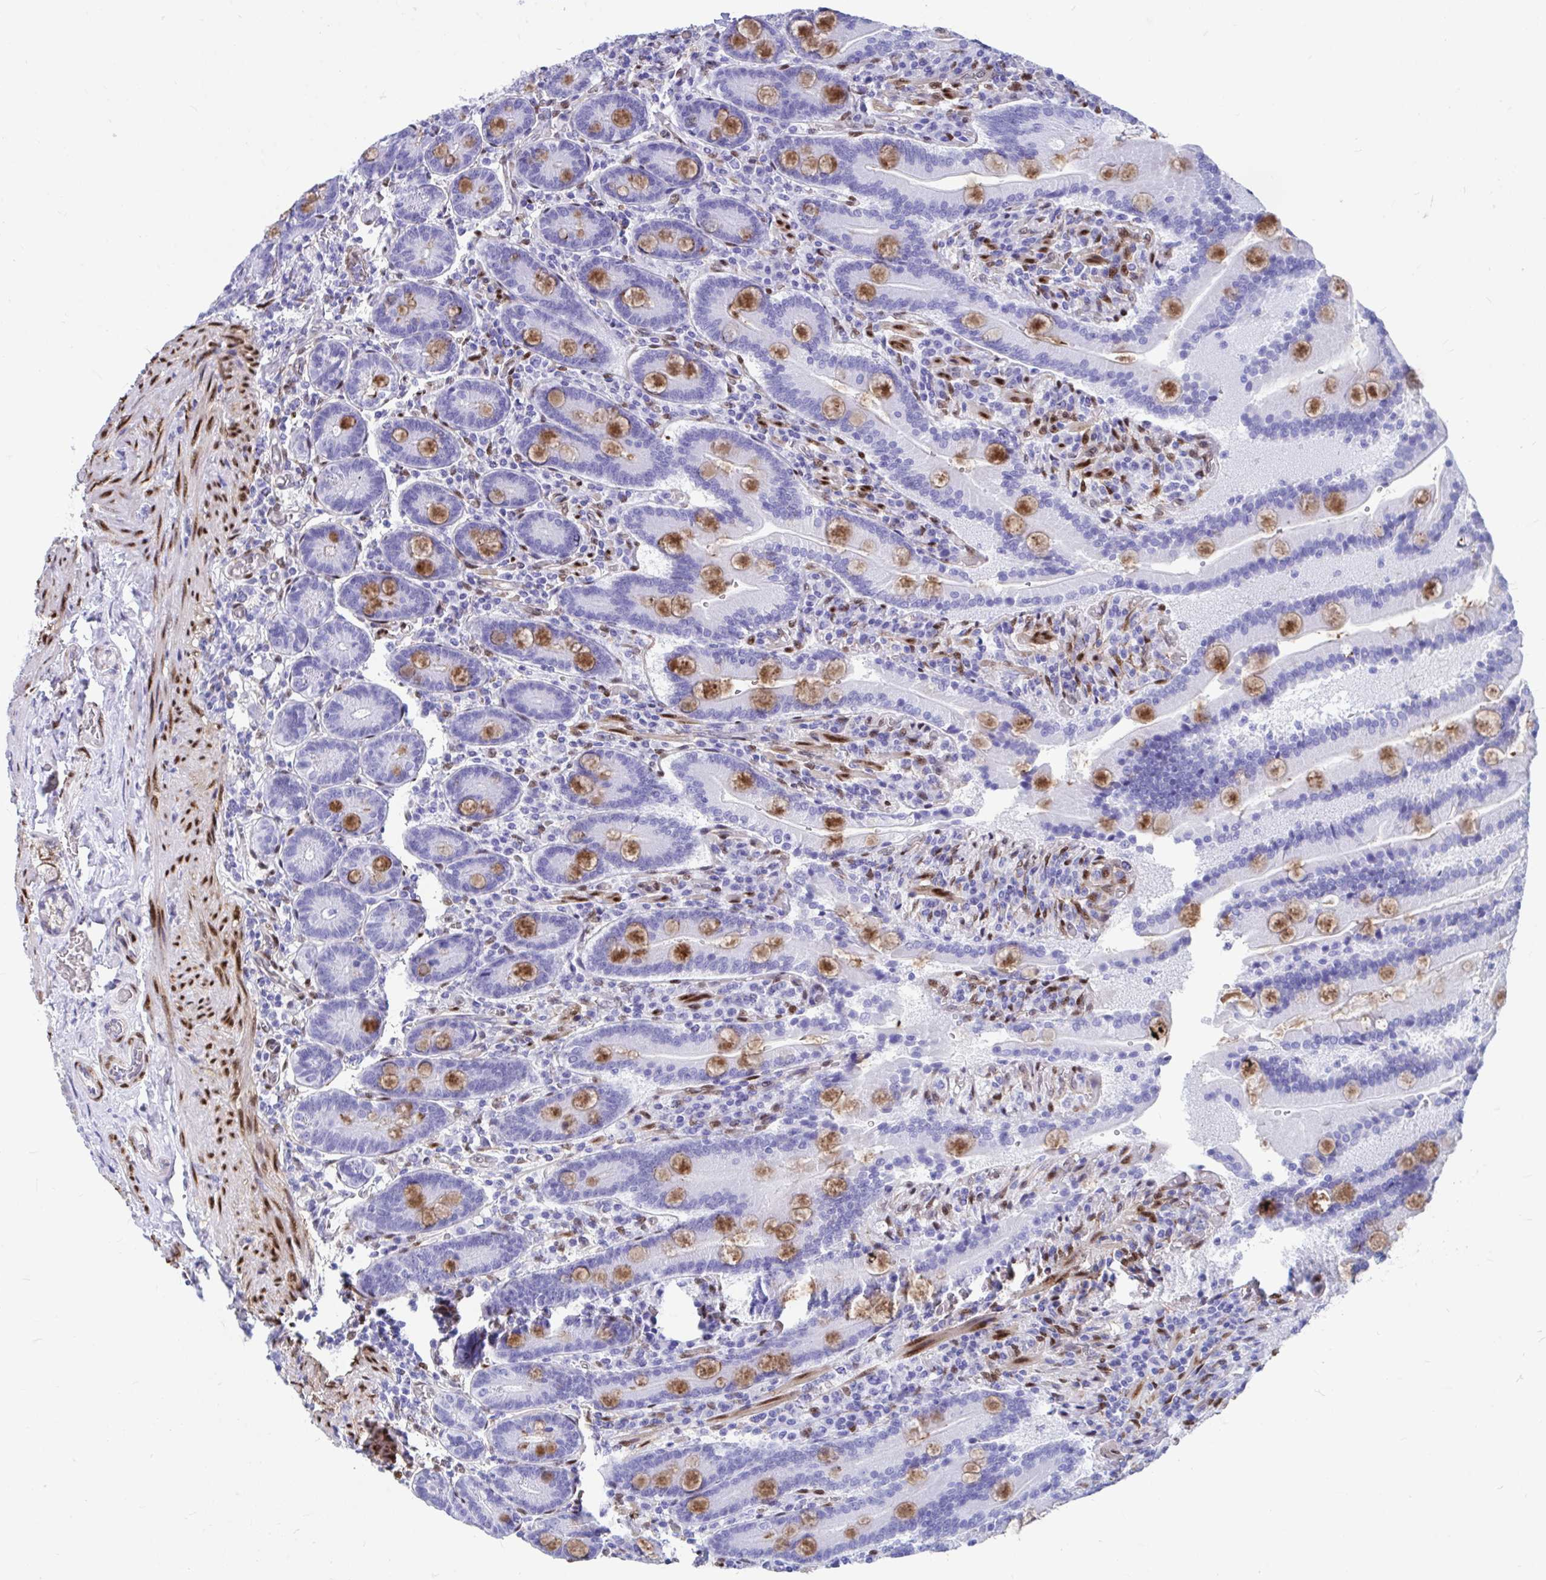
{"staining": {"intensity": "moderate", "quantity": "25%-75%", "location": "cytoplasmic/membranous"}, "tissue": "duodenum", "cell_type": "Glandular cells", "image_type": "normal", "snomed": [{"axis": "morphology", "description": "Normal tissue, NOS"}, {"axis": "topography", "description": "Duodenum"}], "caption": "Immunohistochemistry (DAB (3,3'-diaminobenzidine)) staining of normal human duodenum exhibits moderate cytoplasmic/membranous protein expression in approximately 25%-75% of glandular cells.", "gene": "RBPMS", "patient": {"sex": "female", "age": 62}}